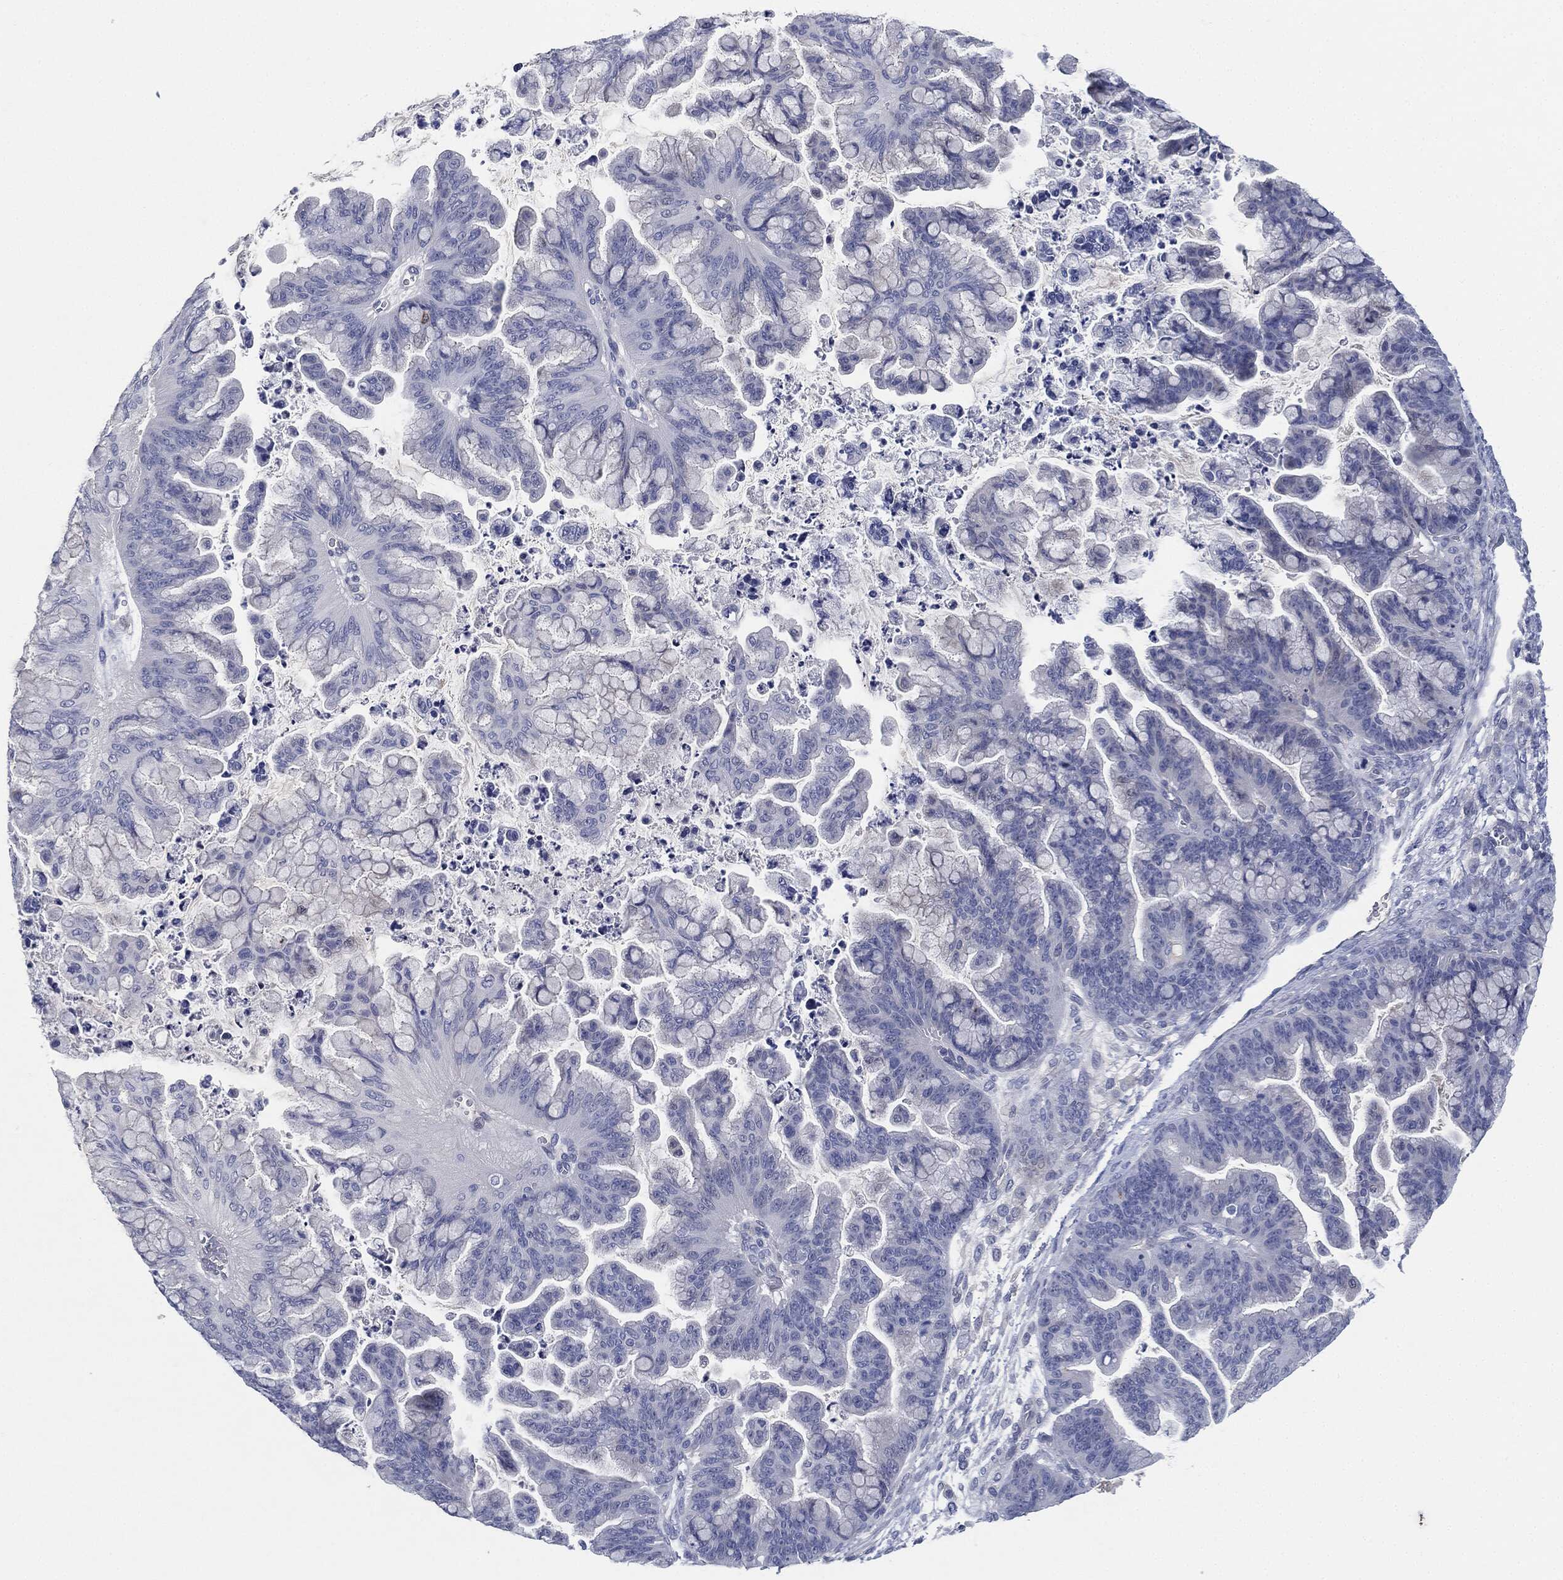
{"staining": {"intensity": "negative", "quantity": "none", "location": "none"}, "tissue": "ovarian cancer", "cell_type": "Tumor cells", "image_type": "cancer", "snomed": [{"axis": "morphology", "description": "Cystadenocarcinoma, mucinous, NOS"}, {"axis": "topography", "description": "Ovary"}], "caption": "Tumor cells show no significant protein staining in ovarian cancer (mucinous cystadenocarcinoma).", "gene": "NTRK1", "patient": {"sex": "female", "age": 67}}